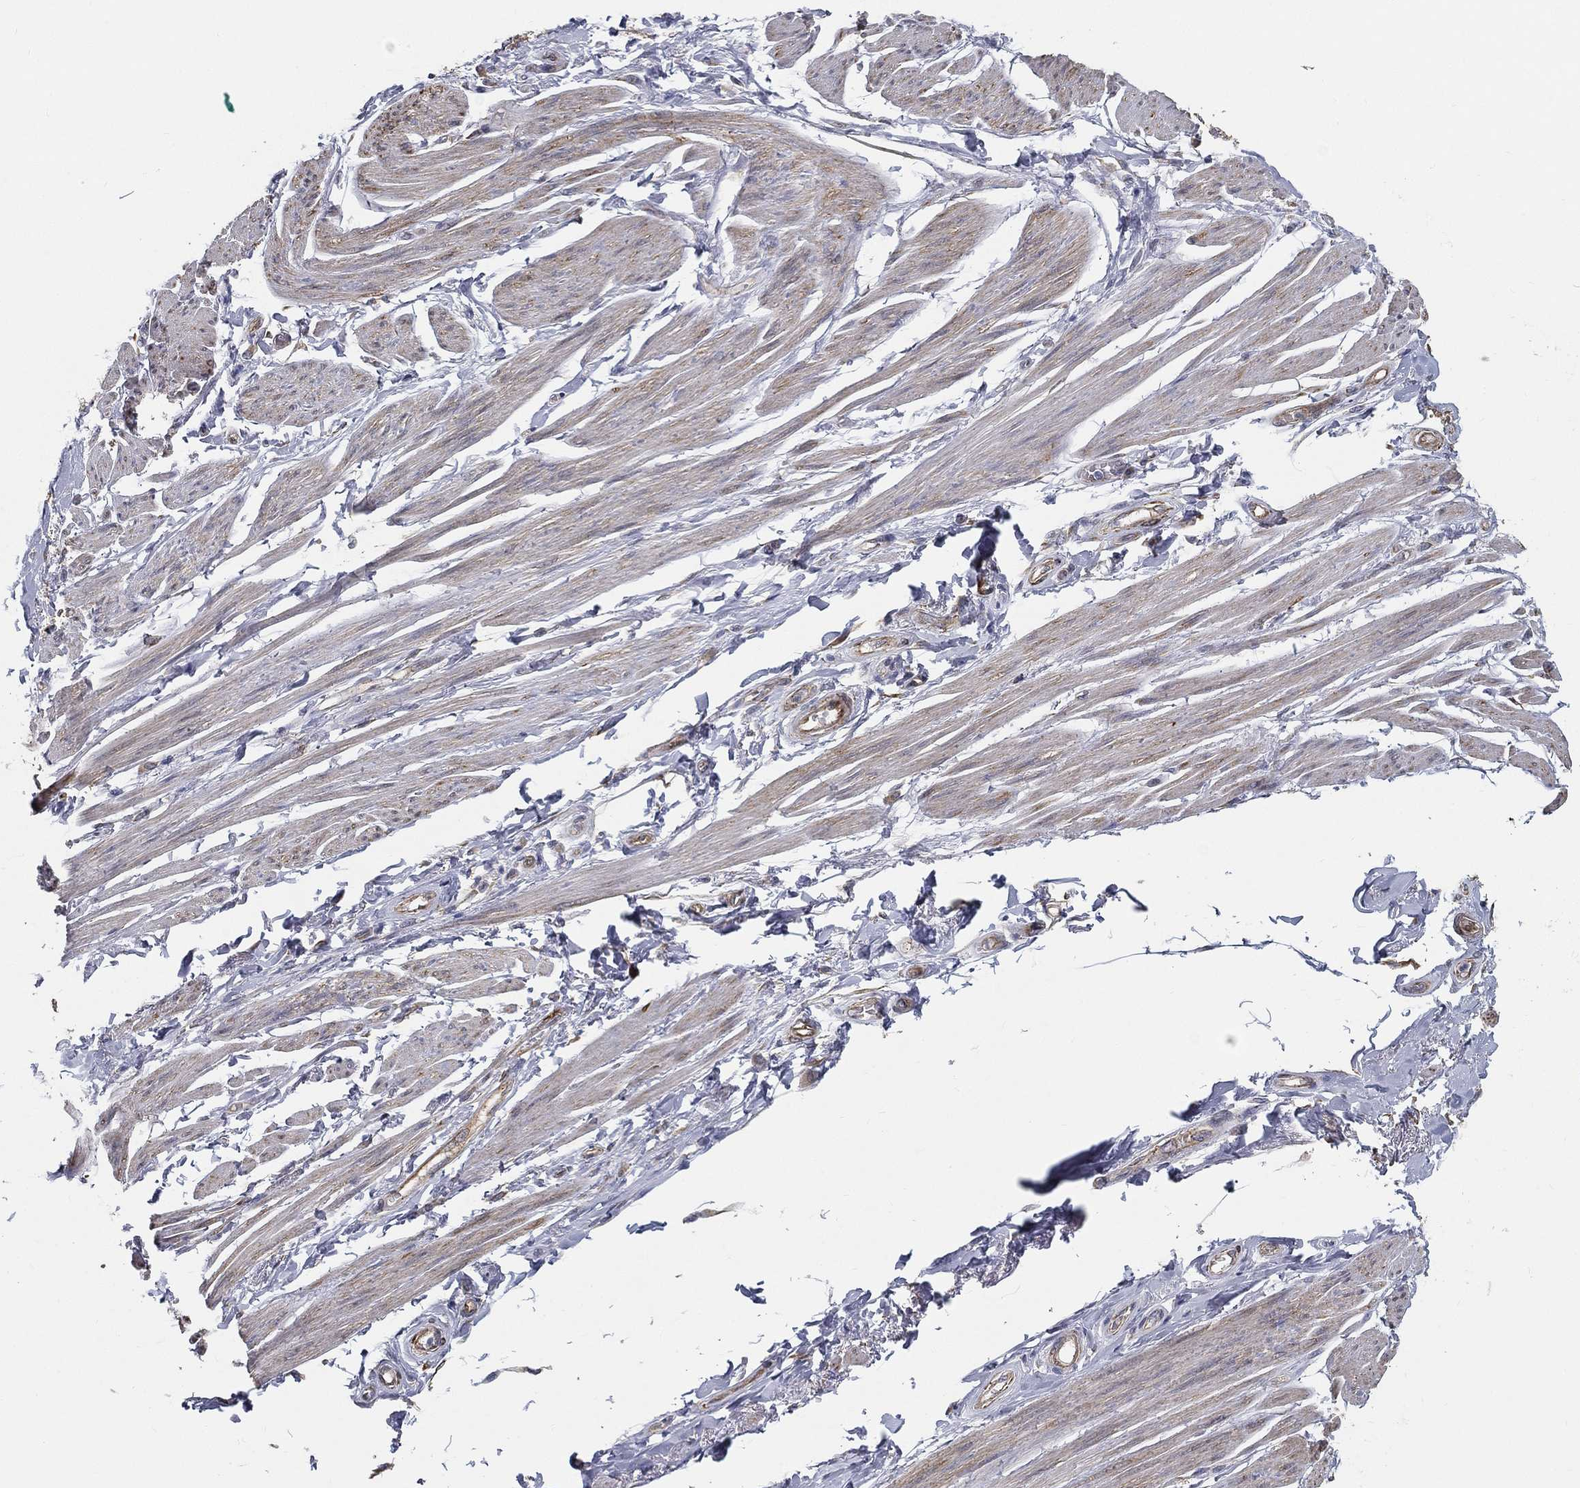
{"staining": {"intensity": "negative", "quantity": "none", "location": "none"}, "tissue": "soft tissue", "cell_type": "Fibroblasts", "image_type": "normal", "snomed": [{"axis": "morphology", "description": "Normal tissue, NOS"}, {"axis": "topography", "description": "Skeletal muscle"}, {"axis": "topography", "description": "Anal"}, {"axis": "topography", "description": "Peripheral nerve tissue"}], "caption": "The micrograph demonstrates no significant expression in fibroblasts of soft tissue.", "gene": "LRRC56", "patient": {"sex": "male", "age": 53}}